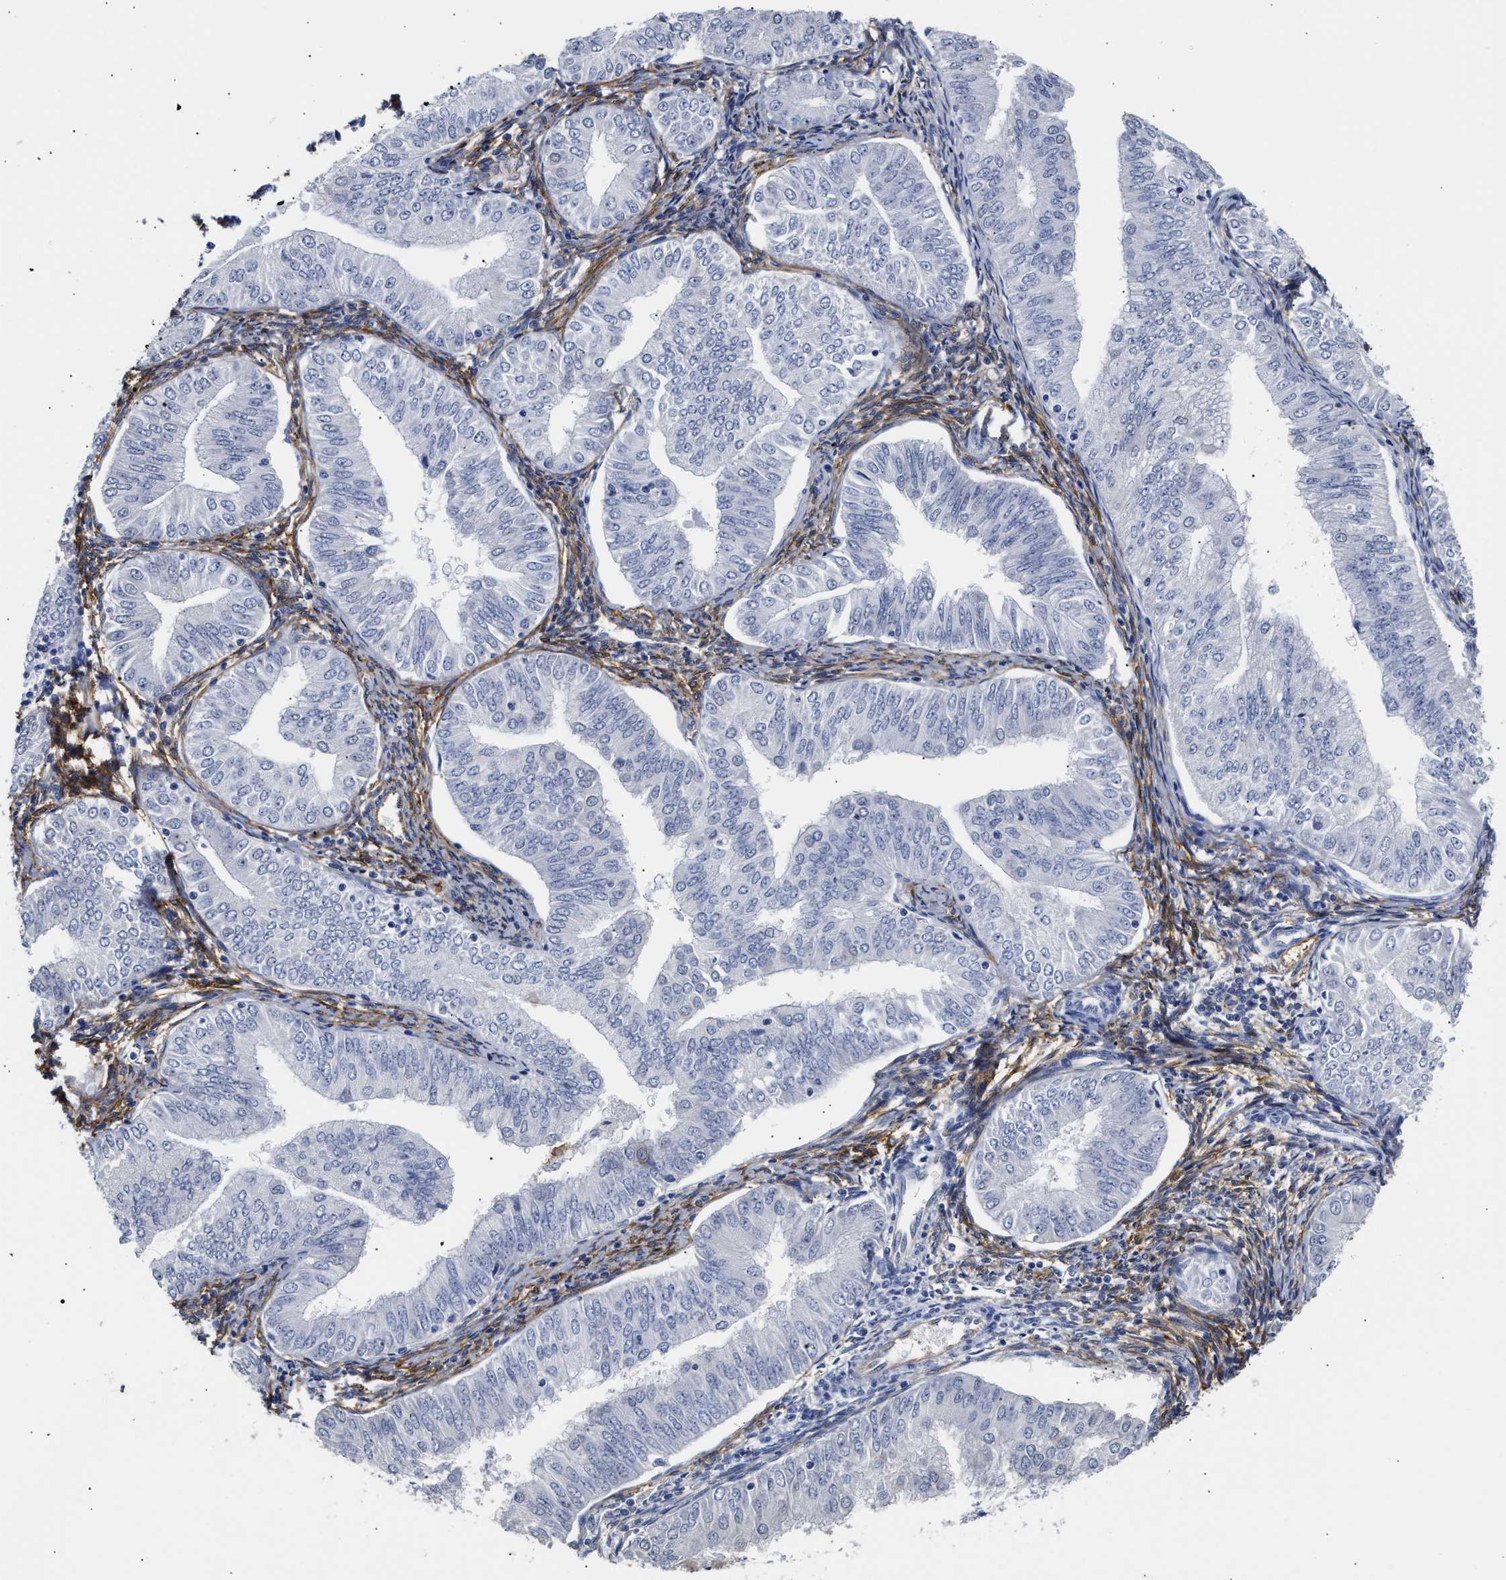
{"staining": {"intensity": "negative", "quantity": "none", "location": "none"}, "tissue": "endometrial cancer", "cell_type": "Tumor cells", "image_type": "cancer", "snomed": [{"axis": "morphology", "description": "Normal tissue, NOS"}, {"axis": "morphology", "description": "Adenocarcinoma, NOS"}, {"axis": "topography", "description": "Endometrium"}], "caption": "Human adenocarcinoma (endometrial) stained for a protein using IHC demonstrates no positivity in tumor cells.", "gene": "AHNAK2", "patient": {"sex": "female", "age": 53}}